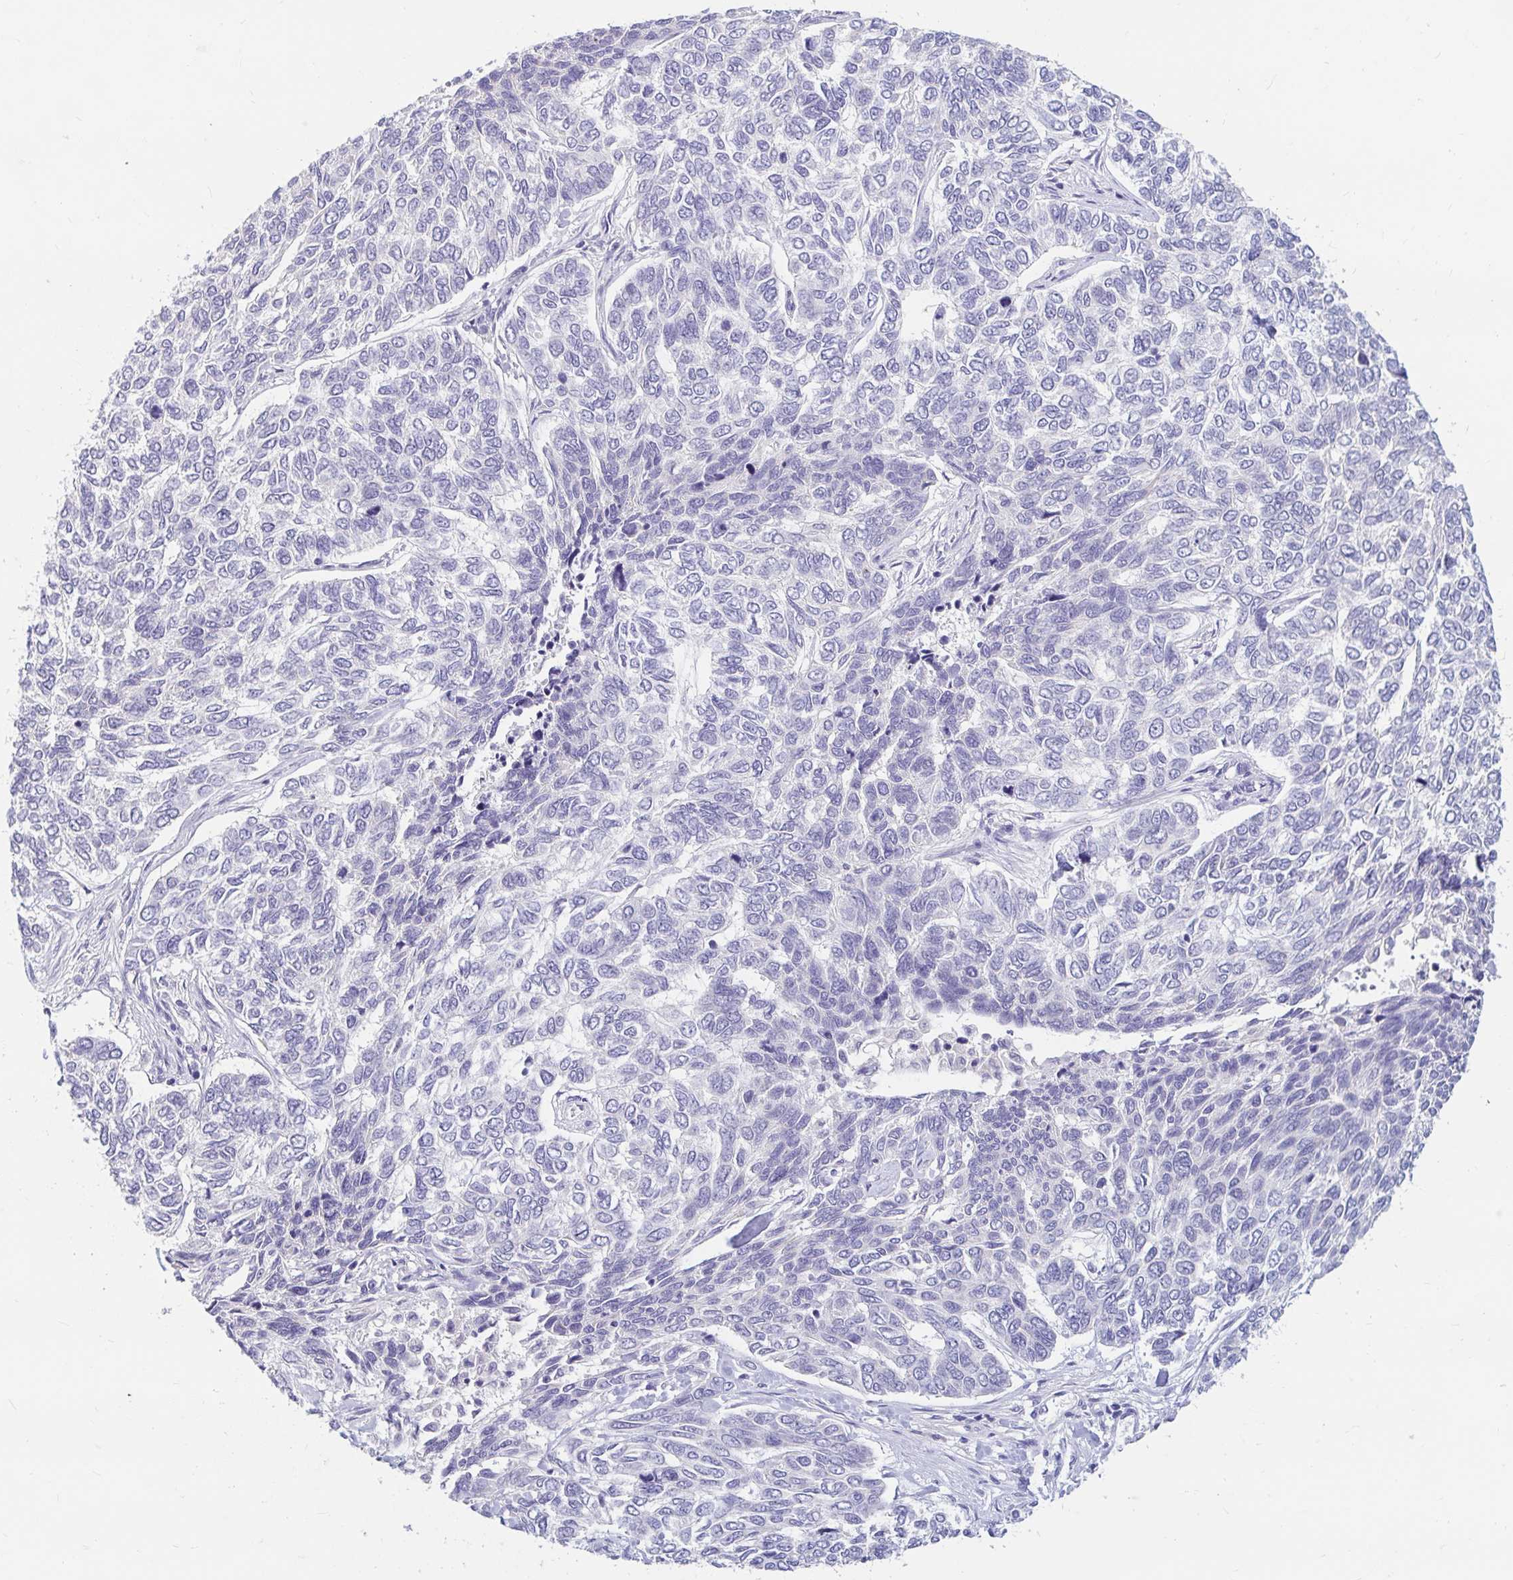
{"staining": {"intensity": "negative", "quantity": "none", "location": "none"}, "tissue": "skin cancer", "cell_type": "Tumor cells", "image_type": "cancer", "snomed": [{"axis": "morphology", "description": "Basal cell carcinoma"}, {"axis": "topography", "description": "Skin"}], "caption": "There is no significant staining in tumor cells of skin cancer (basal cell carcinoma). (DAB (3,3'-diaminobenzidine) immunohistochemistry visualized using brightfield microscopy, high magnification).", "gene": "ADH1A", "patient": {"sex": "female", "age": 65}}